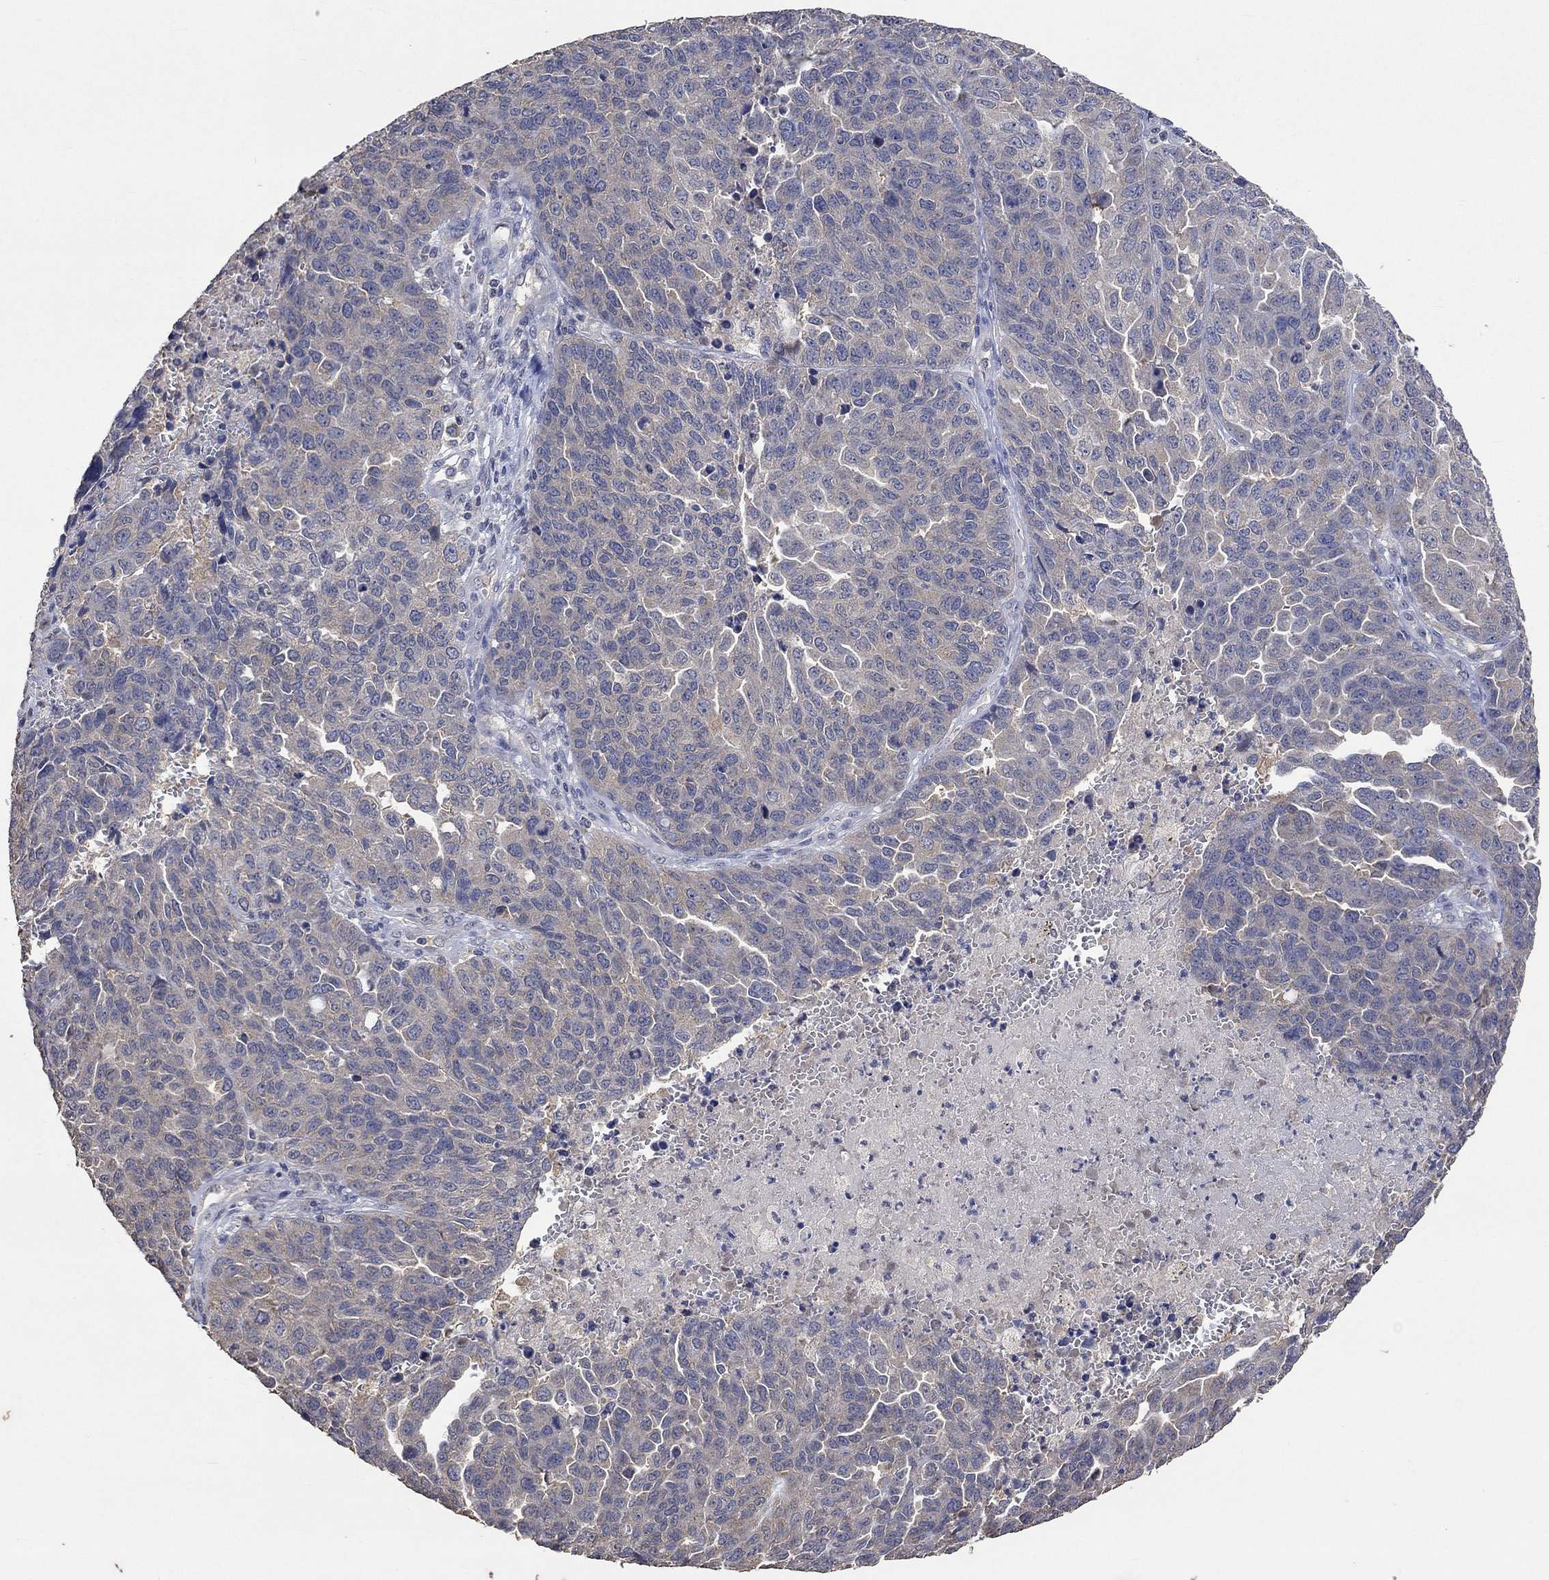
{"staining": {"intensity": "negative", "quantity": "none", "location": "none"}, "tissue": "ovarian cancer", "cell_type": "Tumor cells", "image_type": "cancer", "snomed": [{"axis": "morphology", "description": "Cystadenocarcinoma, serous, NOS"}, {"axis": "topography", "description": "Ovary"}], "caption": "The immunohistochemistry (IHC) photomicrograph has no significant expression in tumor cells of ovarian serous cystadenocarcinoma tissue.", "gene": "PTPN20", "patient": {"sex": "female", "age": 87}}